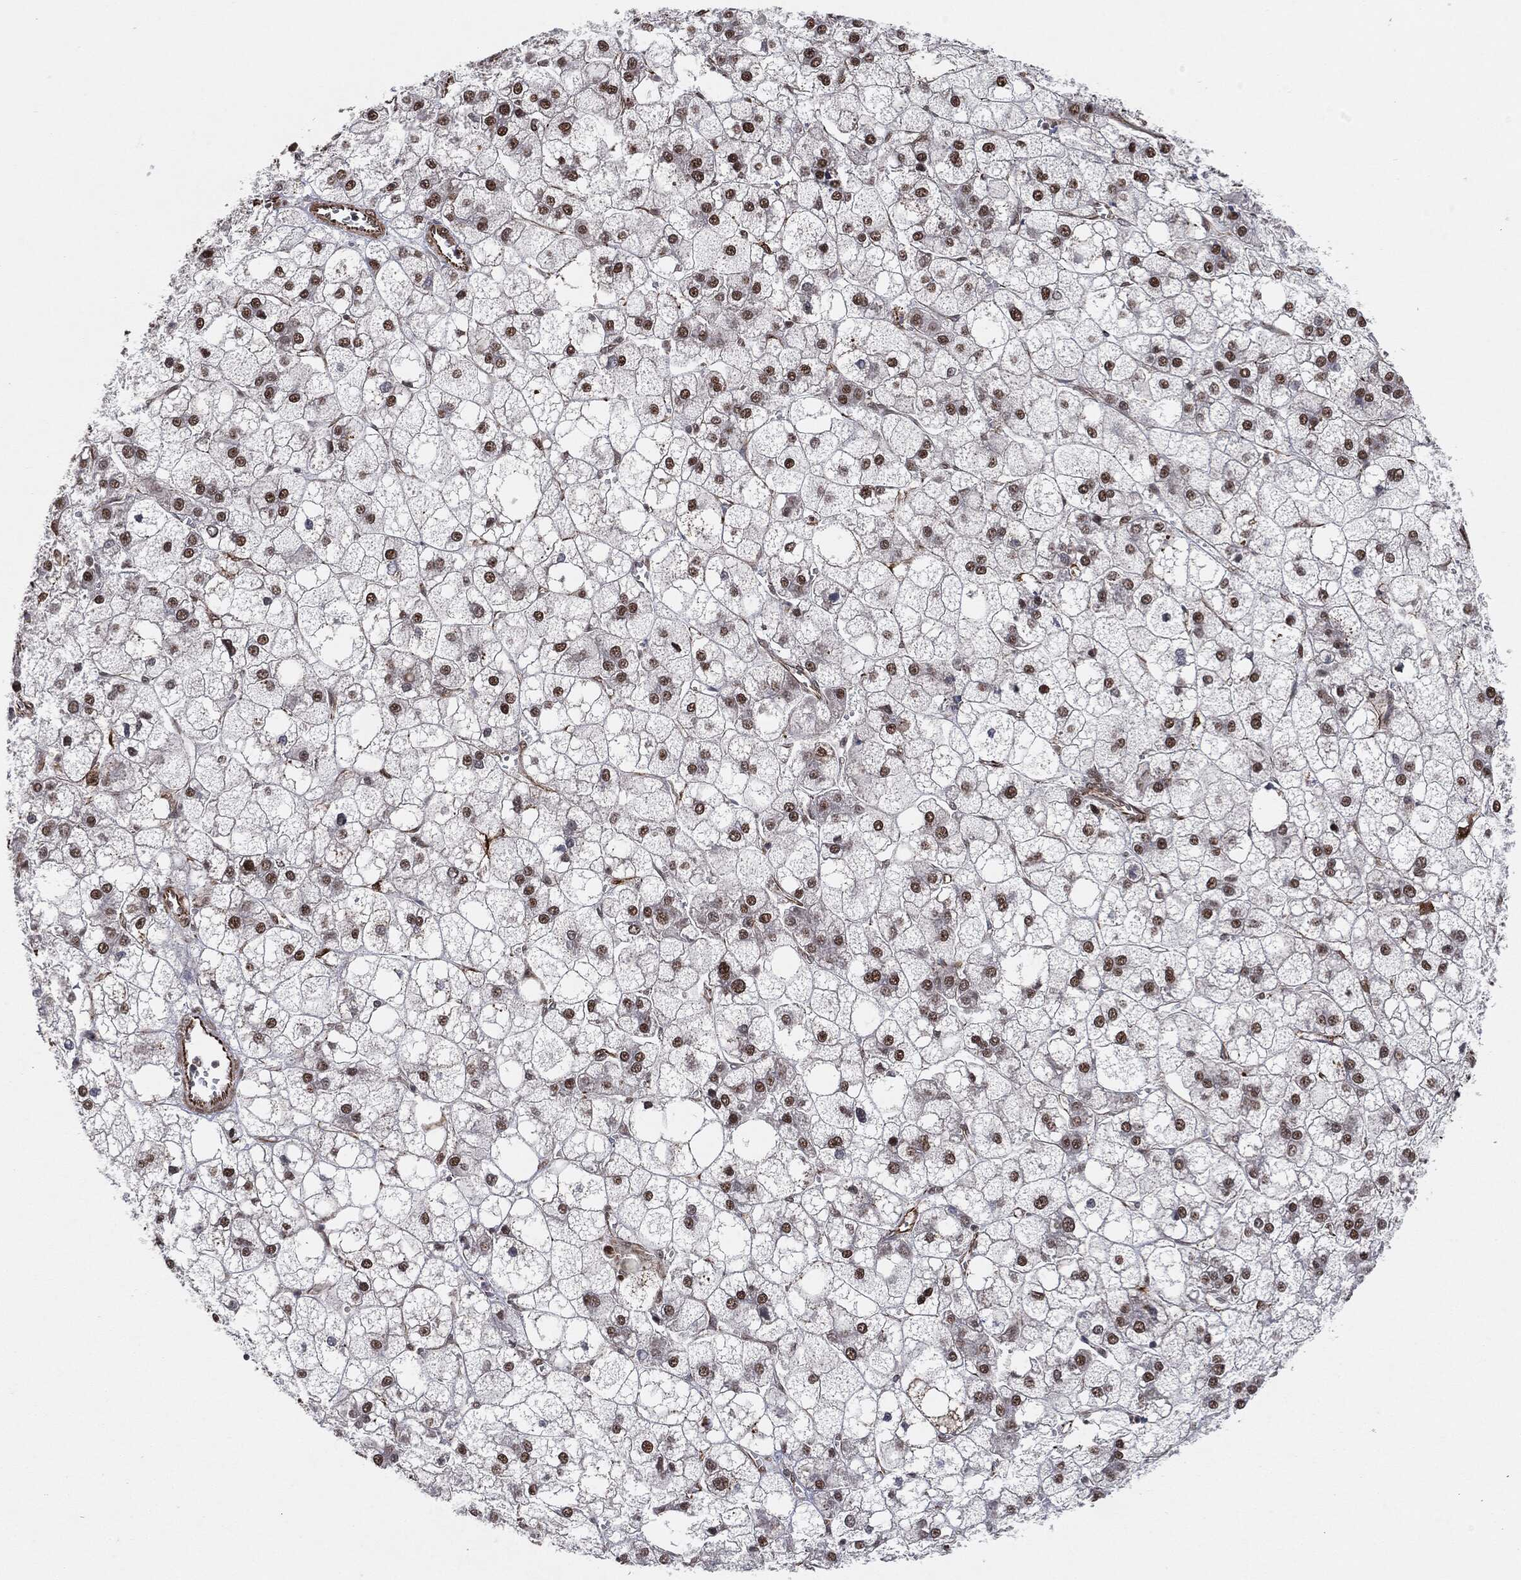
{"staining": {"intensity": "strong", "quantity": "25%-75%", "location": "nuclear"}, "tissue": "liver cancer", "cell_type": "Tumor cells", "image_type": "cancer", "snomed": [{"axis": "morphology", "description": "Carcinoma, Hepatocellular, NOS"}, {"axis": "topography", "description": "Liver"}], "caption": "This histopathology image demonstrates liver hepatocellular carcinoma stained with IHC to label a protein in brown. The nuclear of tumor cells show strong positivity for the protein. Nuclei are counter-stained blue.", "gene": "TP53RK", "patient": {"sex": "male", "age": 73}}